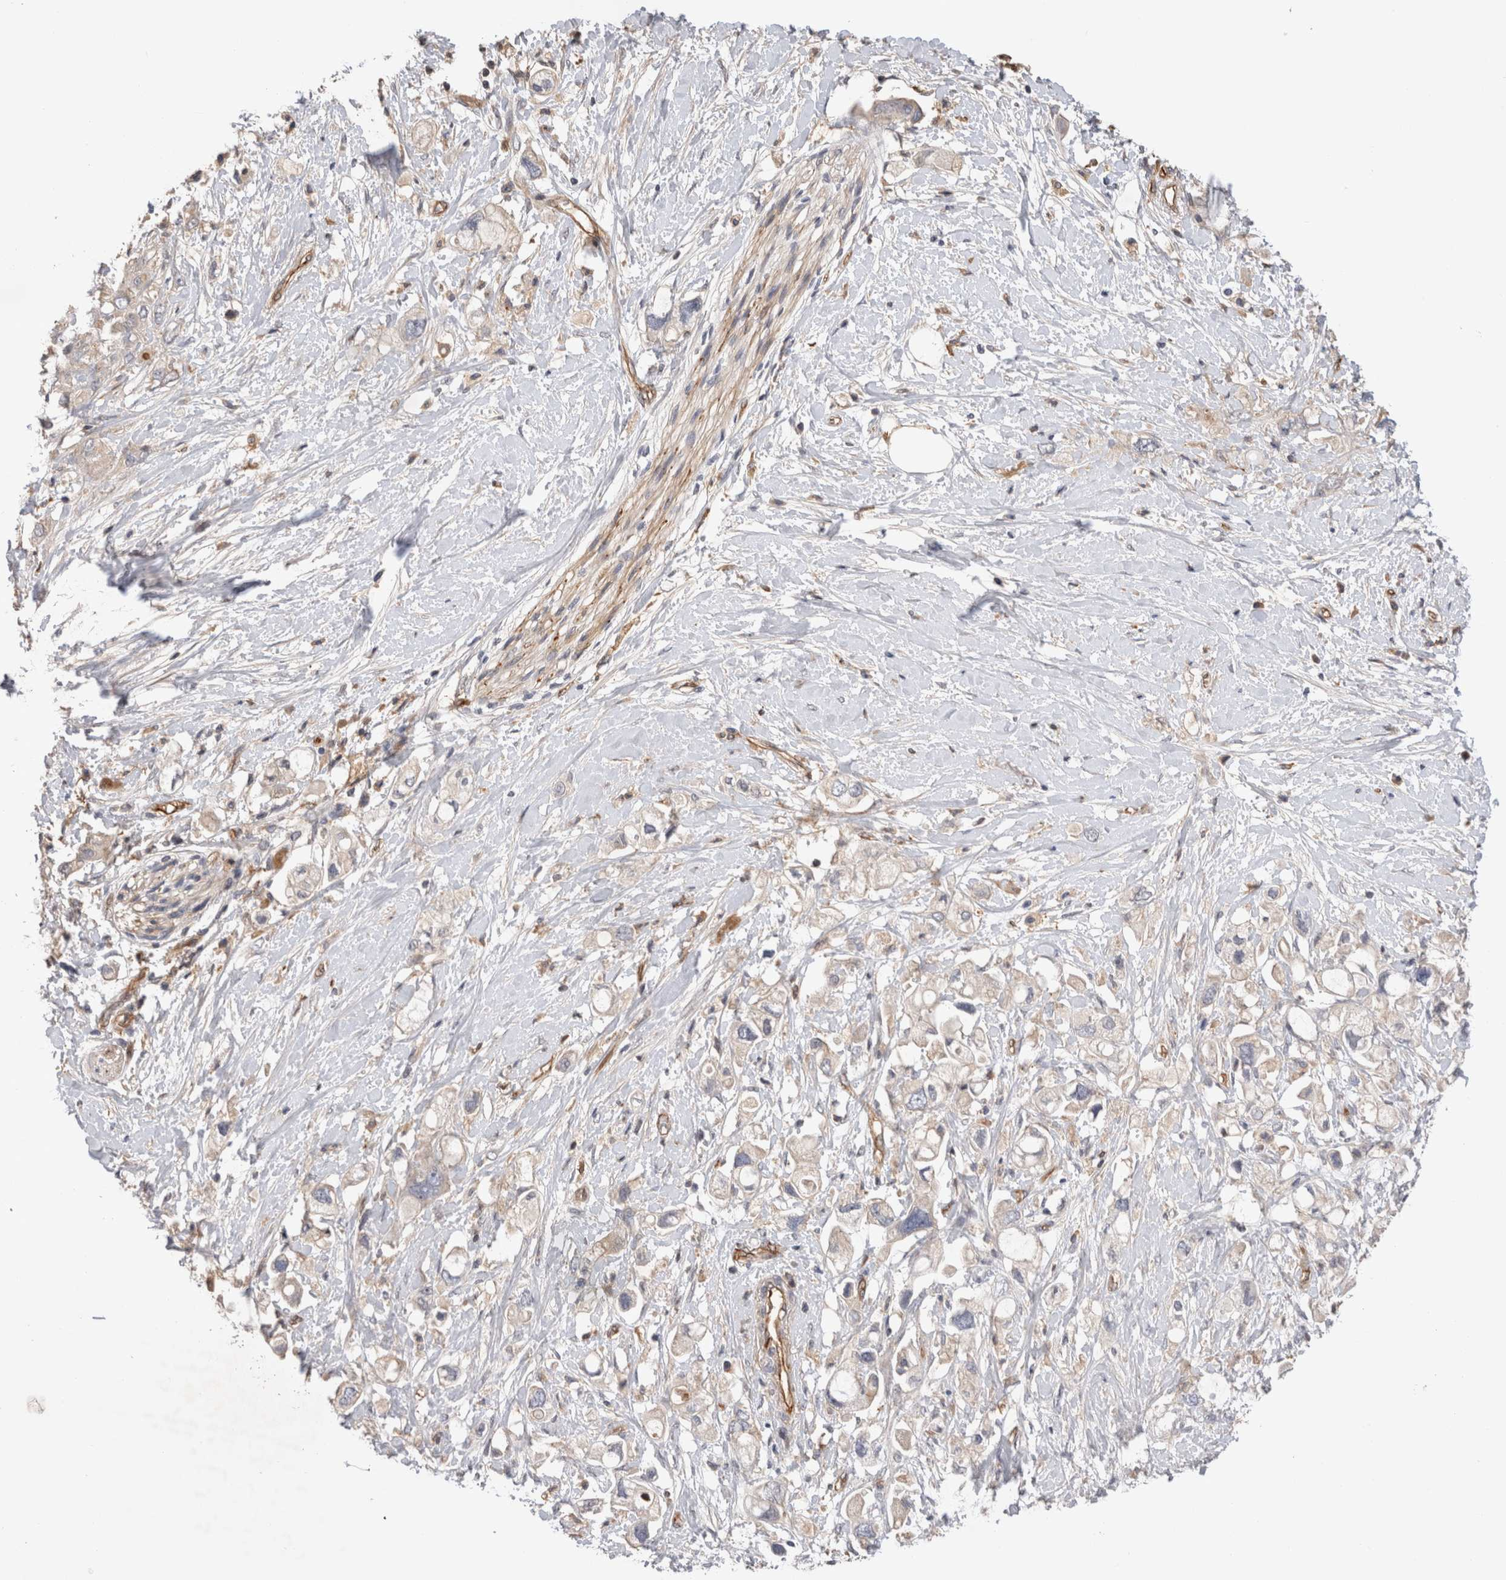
{"staining": {"intensity": "negative", "quantity": "none", "location": "none"}, "tissue": "pancreatic cancer", "cell_type": "Tumor cells", "image_type": "cancer", "snomed": [{"axis": "morphology", "description": "Adenocarcinoma, NOS"}, {"axis": "topography", "description": "Pancreas"}], "caption": "Tumor cells are negative for protein expression in human pancreatic cancer (adenocarcinoma).", "gene": "BNIP2", "patient": {"sex": "female", "age": 56}}